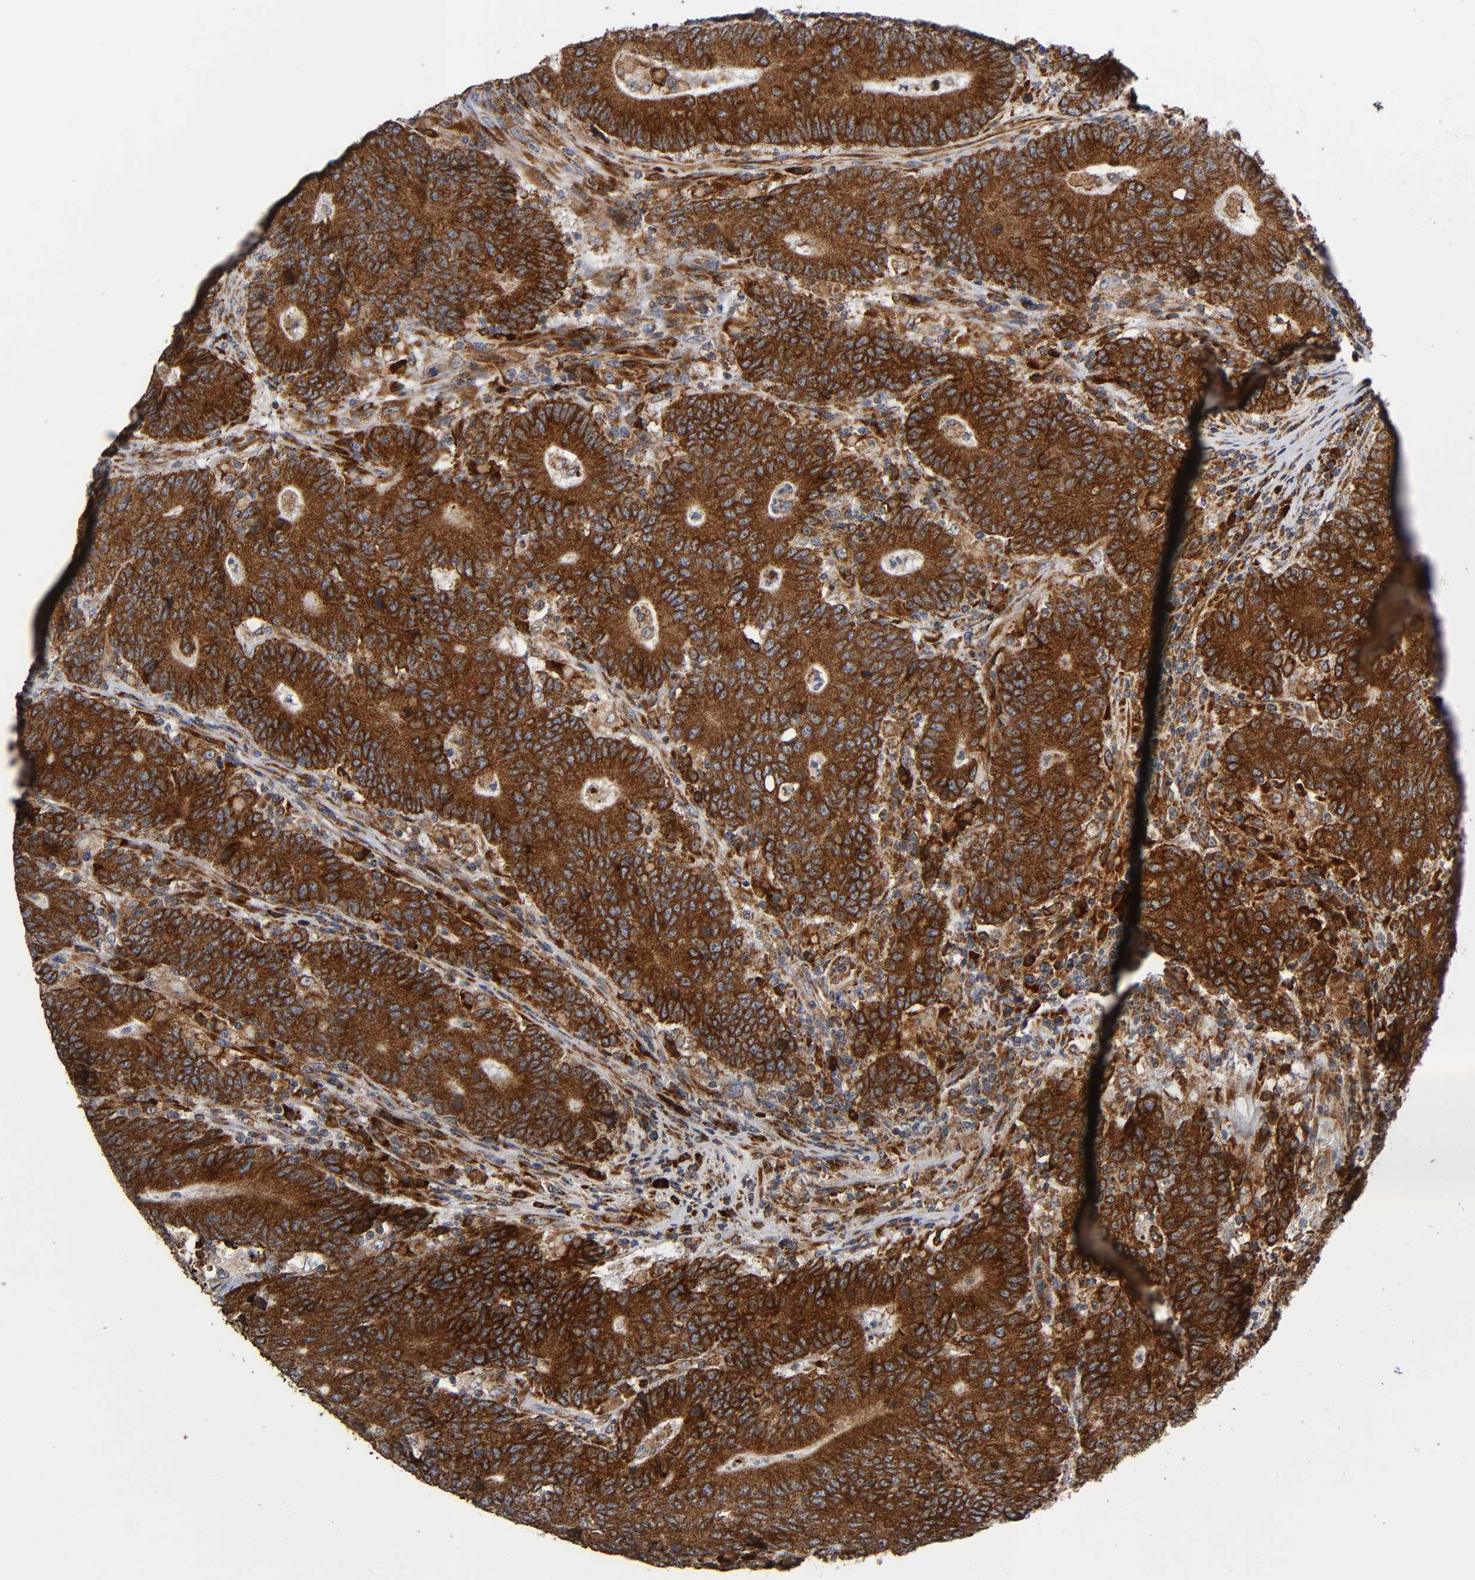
{"staining": {"intensity": "strong", "quantity": ">75%", "location": "cytoplasmic/membranous"}, "tissue": "colorectal cancer", "cell_type": "Tumor cells", "image_type": "cancer", "snomed": [{"axis": "morphology", "description": "Normal tissue, NOS"}, {"axis": "morphology", "description": "Adenocarcinoma, NOS"}, {"axis": "topography", "description": "Colon"}], "caption": "Immunohistochemical staining of colorectal cancer (adenocarcinoma) displays high levels of strong cytoplasmic/membranous staining in about >75% of tumor cells. (DAB (3,3'-diaminobenzidine) IHC, brown staining for protein, blue staining for nuclei).", "gene": "MAP3K1", "patient": {"sex": "female", "age": 75}}